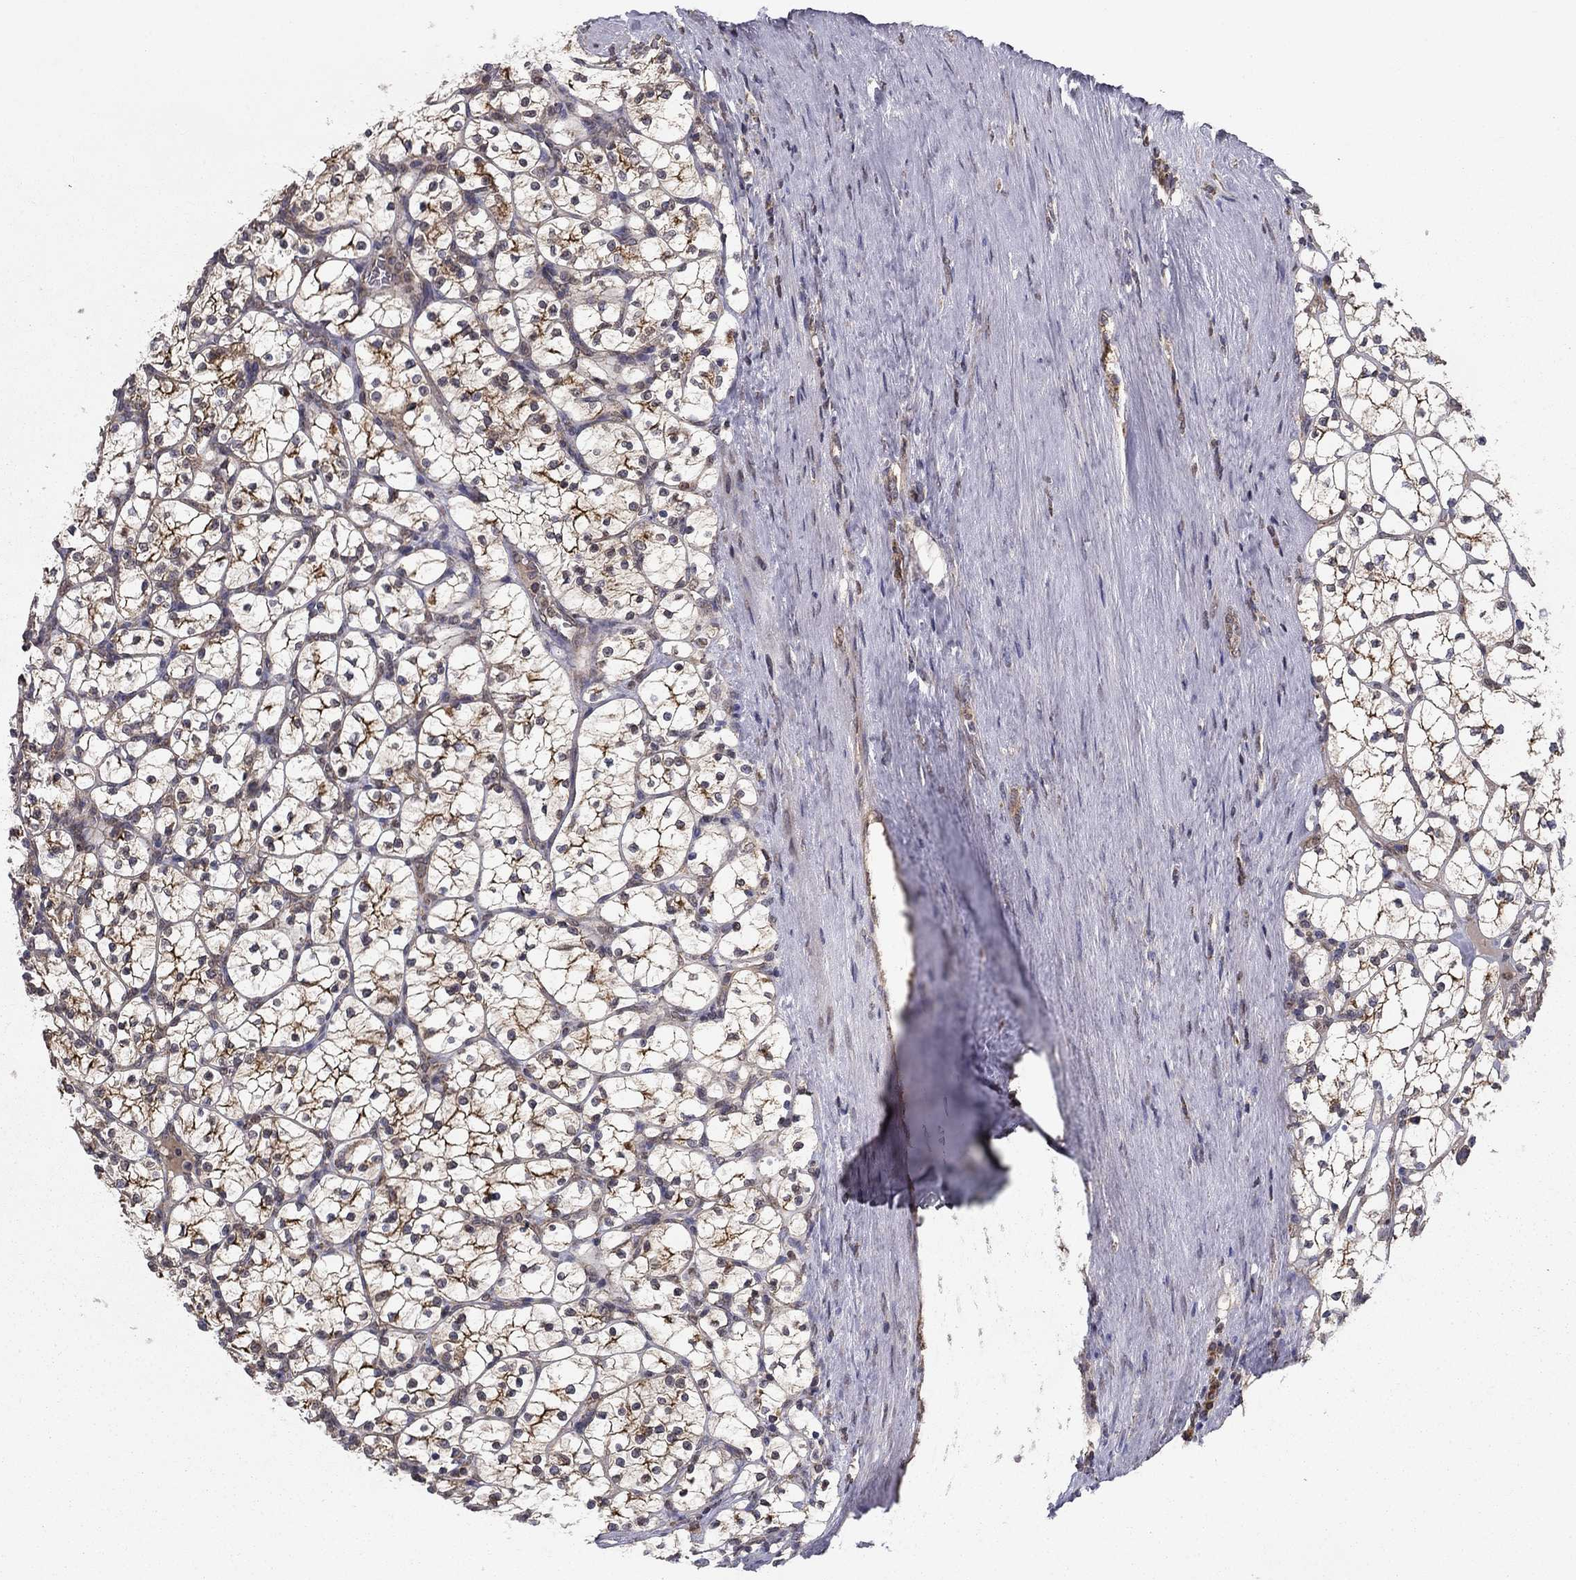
{"staining": {"intensity": "strong", "quantity": "25%-75%", "location": "cytoplasmic/membranous"}, "tissue": "renal cancer", "cell_type": "Tumor cells", "image_type": "cancer", "snomed": [{"axis": "morphology", "description": "Adenocarcinoma, NOS"}, {"axis": "topography", "description": "Kidney"}], "caption": "Approximately 25%-75% of tumor cells in renal cancer (adenocarcinoma) demonstrate strong cytoplasmic/membranous protein expression as visualized by brown immunohistochemical staining.", "gene": "SLC2A13", "patient": {"sex": "female", "age": 89}}